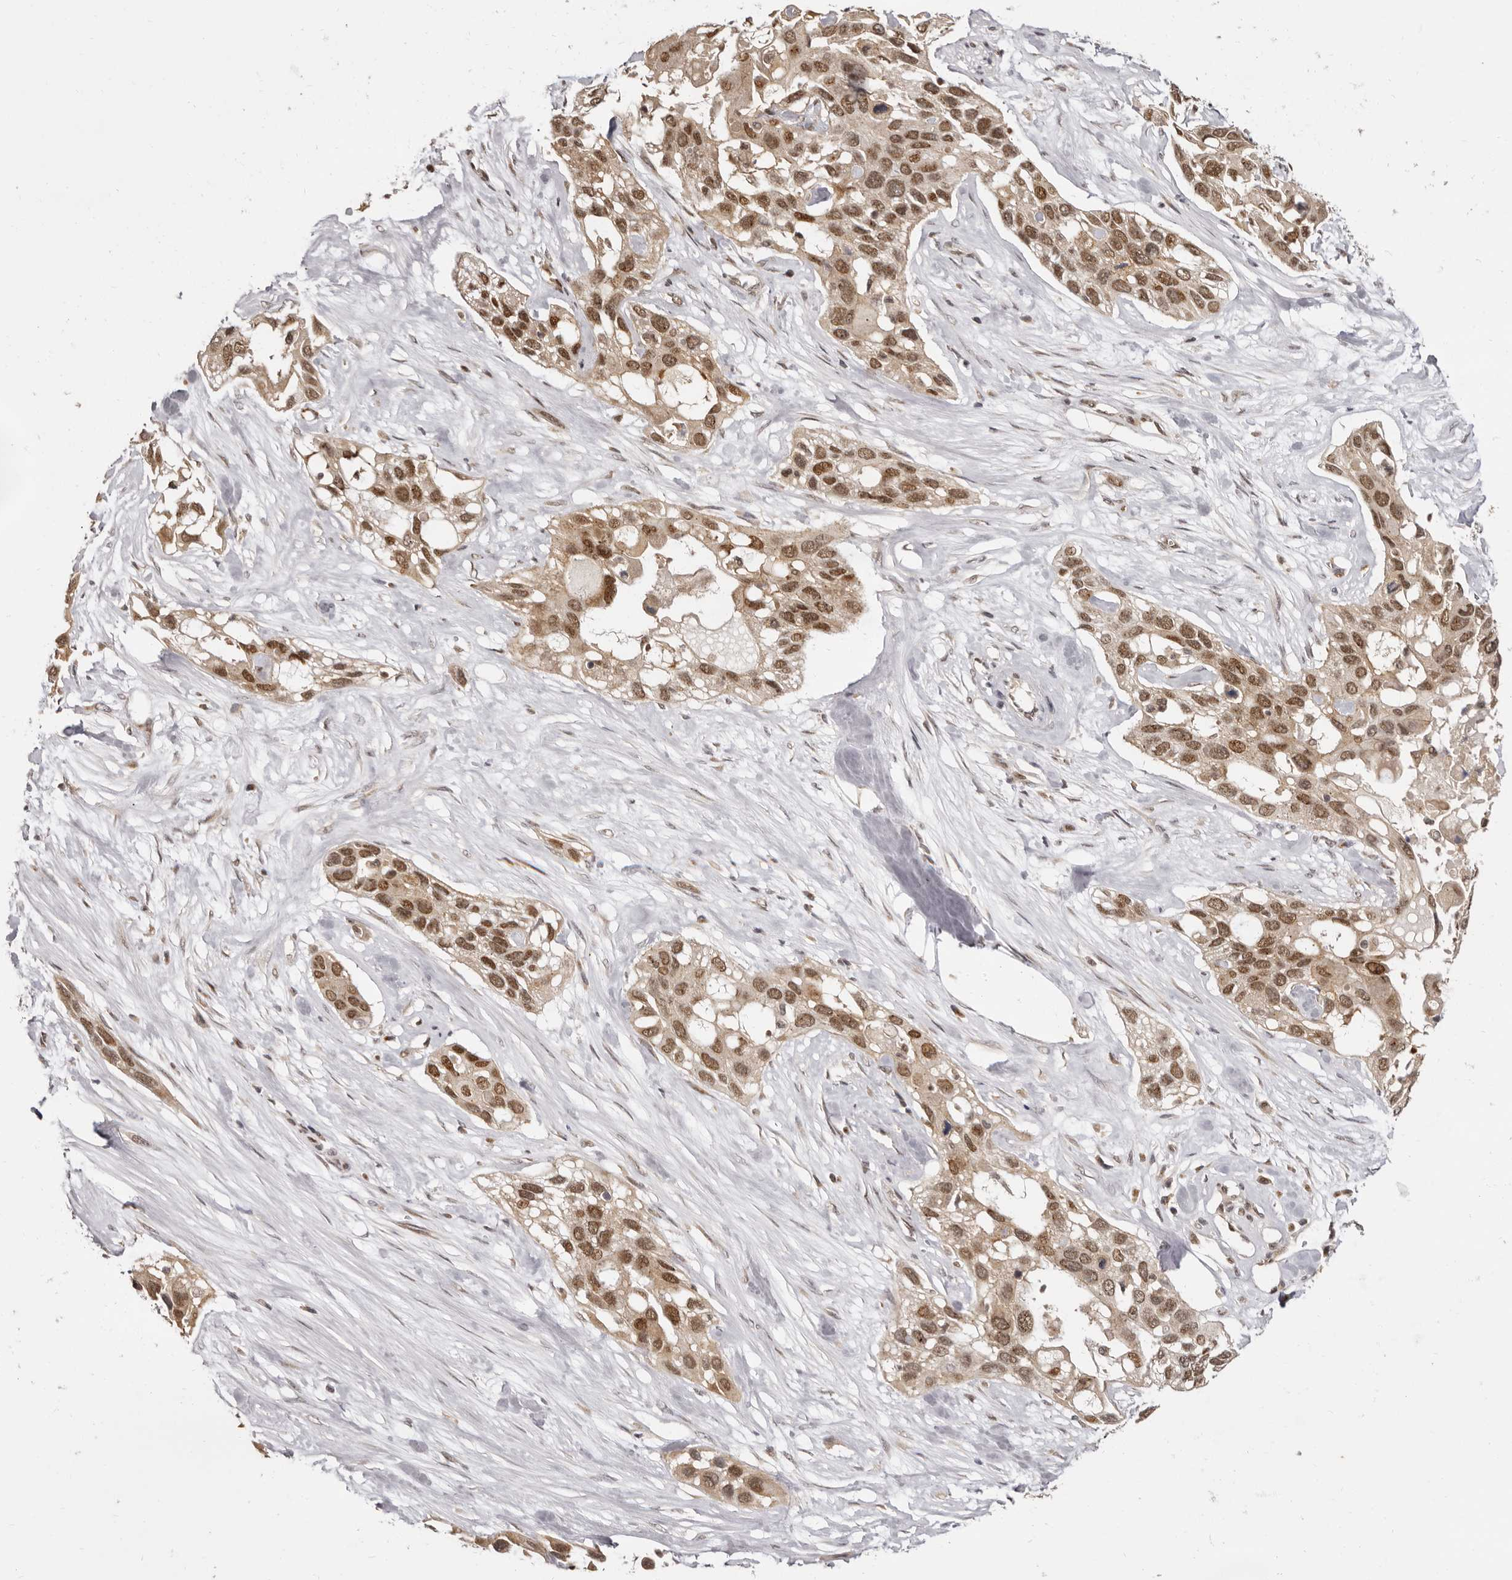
{"staining": {"intensity": "moderate", "quantity": ">75%", "location": "cytoplasmic/membranous,nuclear"}, "tissue": "pancreatic cancer", "cell_type": "Tumor cells", "image_type": "cancer", "snomed": [{"axis": "morphology", "description": "Adenocarcinoma, NOS"}, {"axis": "topography", "description": "Pancreas"}], "caption": "Adenocarcinoma (pancreatic) tissue displays moderate cytoplasmic/membranous and nuclear positivity in approximately >75% of tumor cells, visualized by immunohistochemistry.", "gene": "ZNF326", "patient": {"sex": "female", "age": 60}}